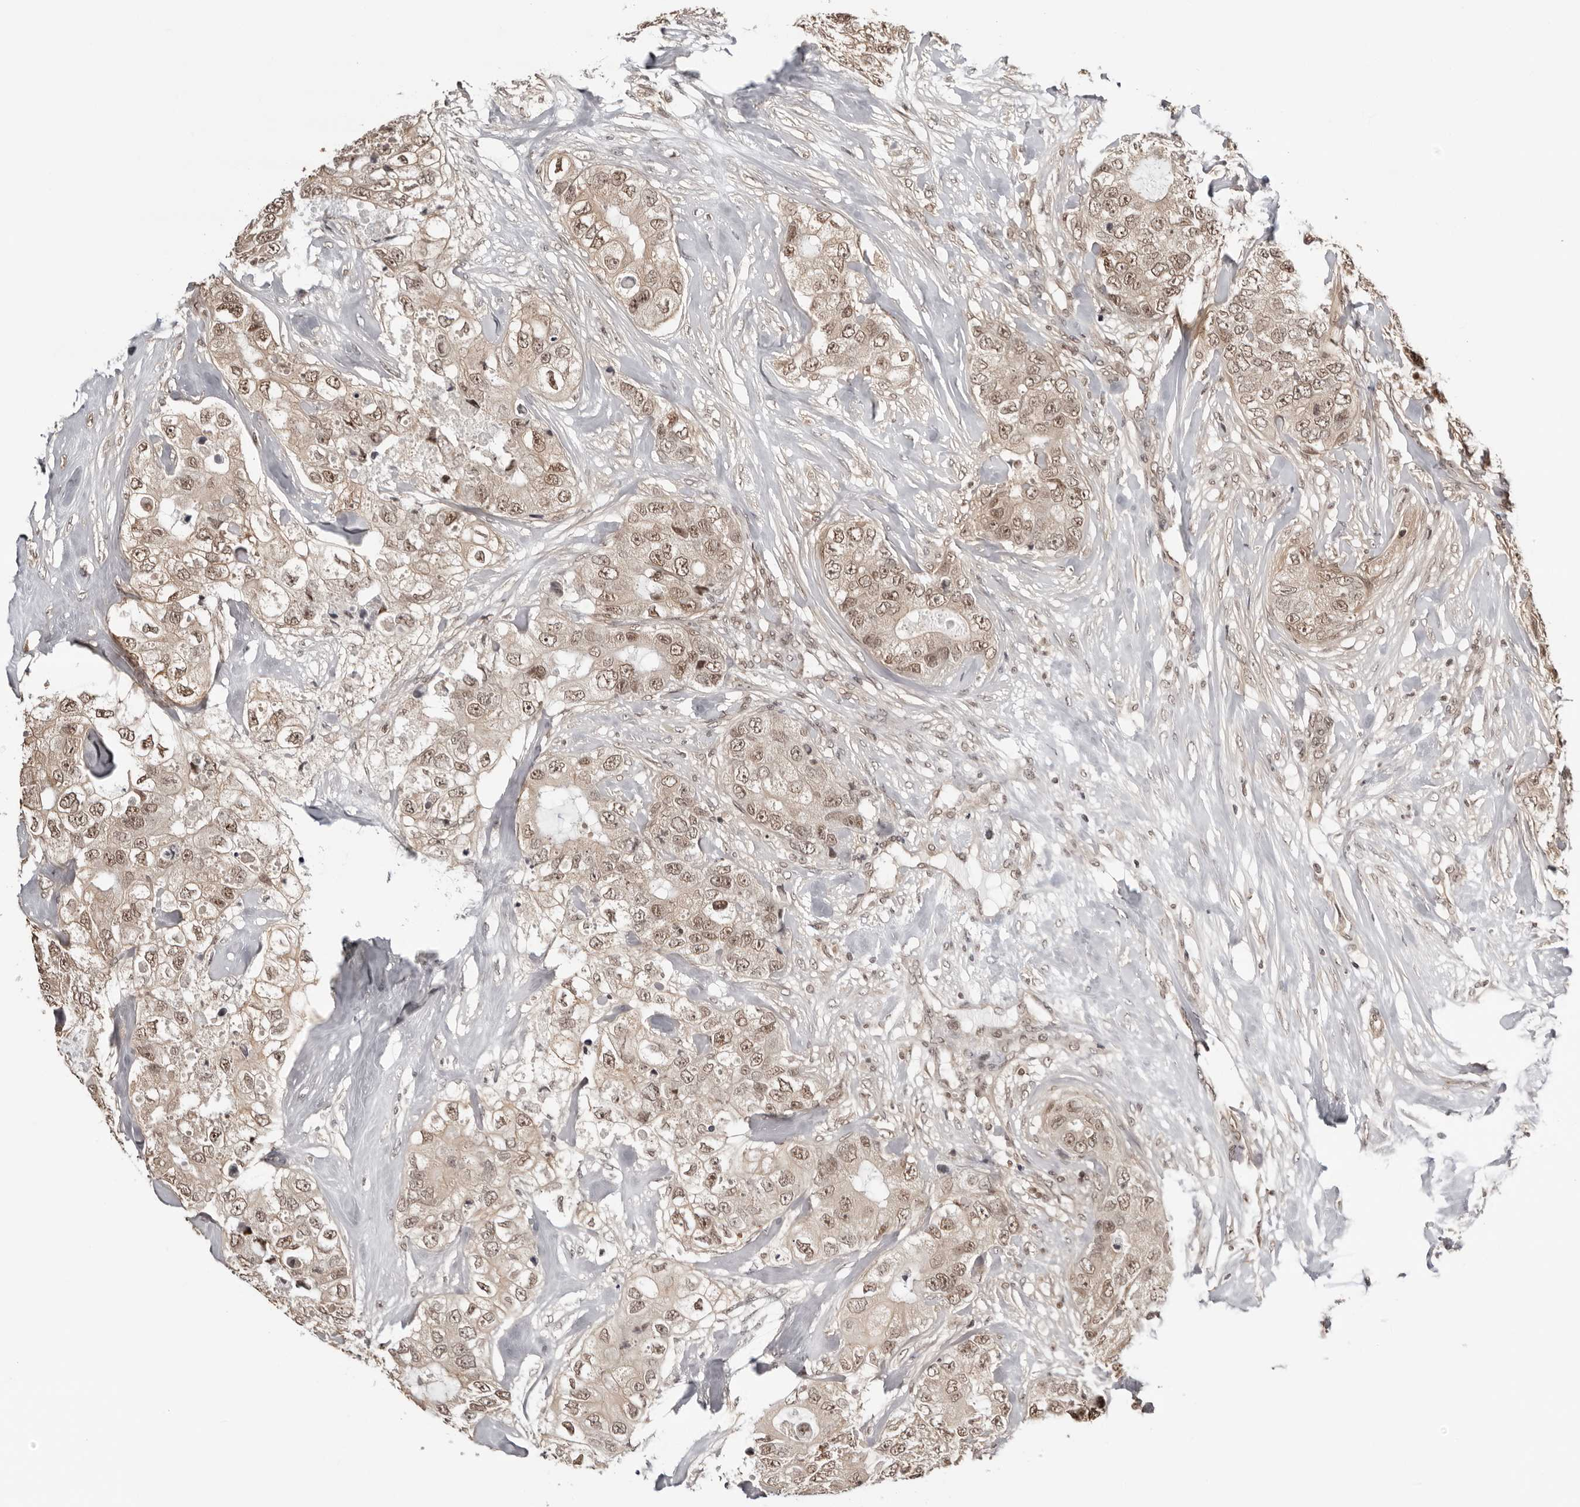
{"staining": {"intensity": "moderate", "quantity": "25%-75%", "location": "cytoplasmic/membranous,nuclear"}, "tissue": "breast cancer", "cell_type": "Tumor cells", "image_type": "cancer", "snomed": [{"axis": "morphology", "description": "Duct carcinoma"}, {"axis": "topography", "description": "Breast"}], "caption": "Breast cancer stained with a protein marker demonstrates moderate staining in tumor cells.", "gene": "SDE2", "patient": {"sex": "female", "age": 62}}